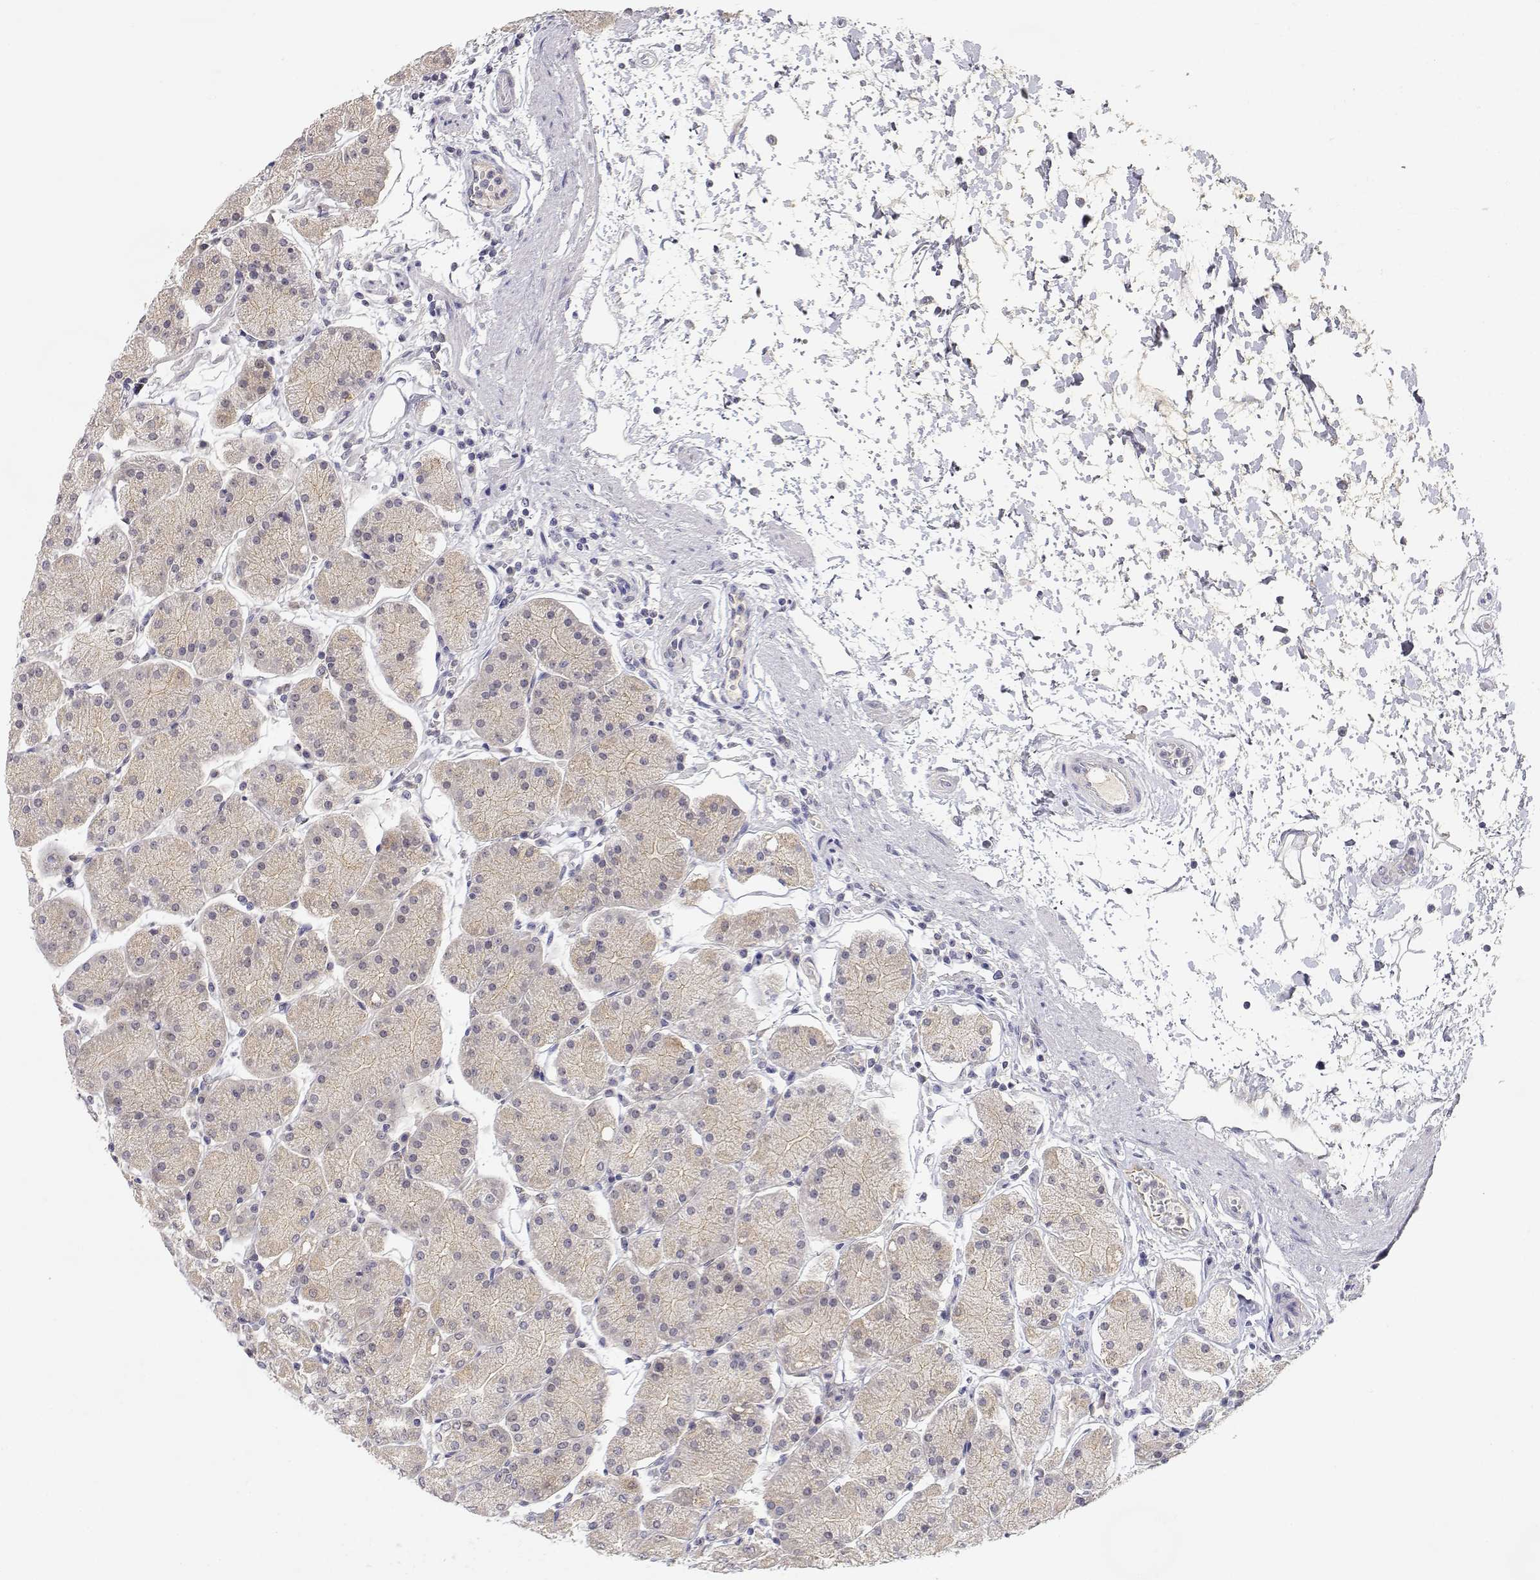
{"staining": {"intensity": "weak", "quantity": "25%-75%", "location": "cytoplasmic/membranous"}, "tissue": "stomach", "cell_type": "Glandular cells", "image_type": "normal", "snomed": [{"axis": "morphology", "description": "Normal tissue, NOS"}, {"axis": "topography", "description": "Stomach"}], "caption": "Weak cytoplasmic/membranous staining for a protein is identified in approximately 25%-75% of glandular cells of unremarkable stomach using immunohistochemistry.", "gene": "ADA", "patient": {"sex": "male", "age": 54}}